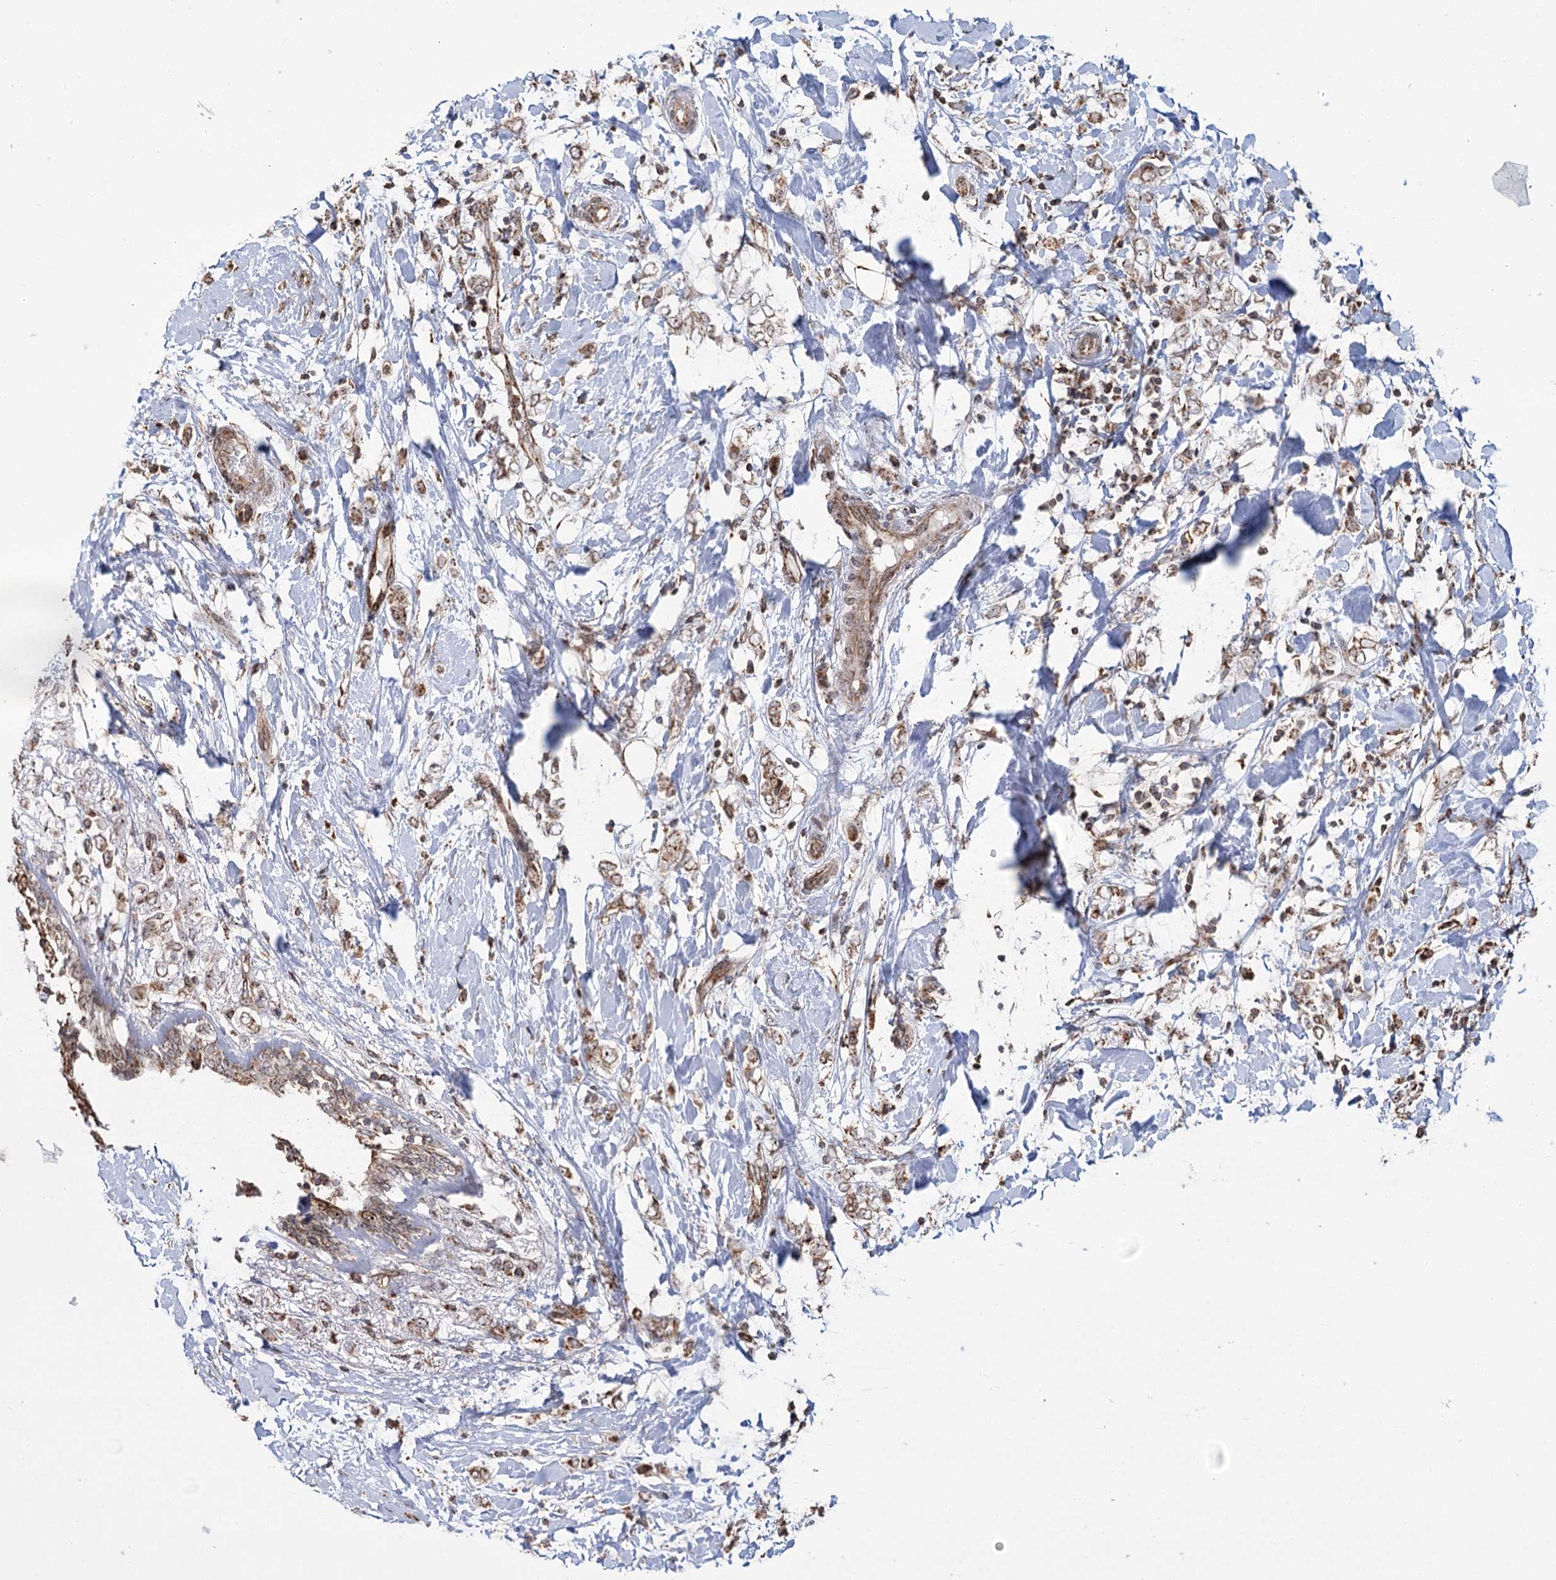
{"staining": {"intensity": "moderate", "quantity": ">75%", "location": "cytoplasmic/membranous,nuclear"}, "tissue": "breast cancer", "cell_type": "Tumor cells", "image_type": "cancer", "snomed": [{"axis": "morphology", "description": "Normal tissue, NOS"}, {"axis": "morphology", "description": "Lobular carcinoma"}, {"axis": "topography", "description": "Breast"}], "caption": "Immunohistochemical staining of lobular carcinoma (breast) reveals moderate cytoplasmic/membranous and nuclear protein positivity in approximately >75% of tumor cells. (DAB IHC with brightfield microscopy, high magnification).", "gene": "STEEP1", "patient": {"sex": "female", "age": 47}}